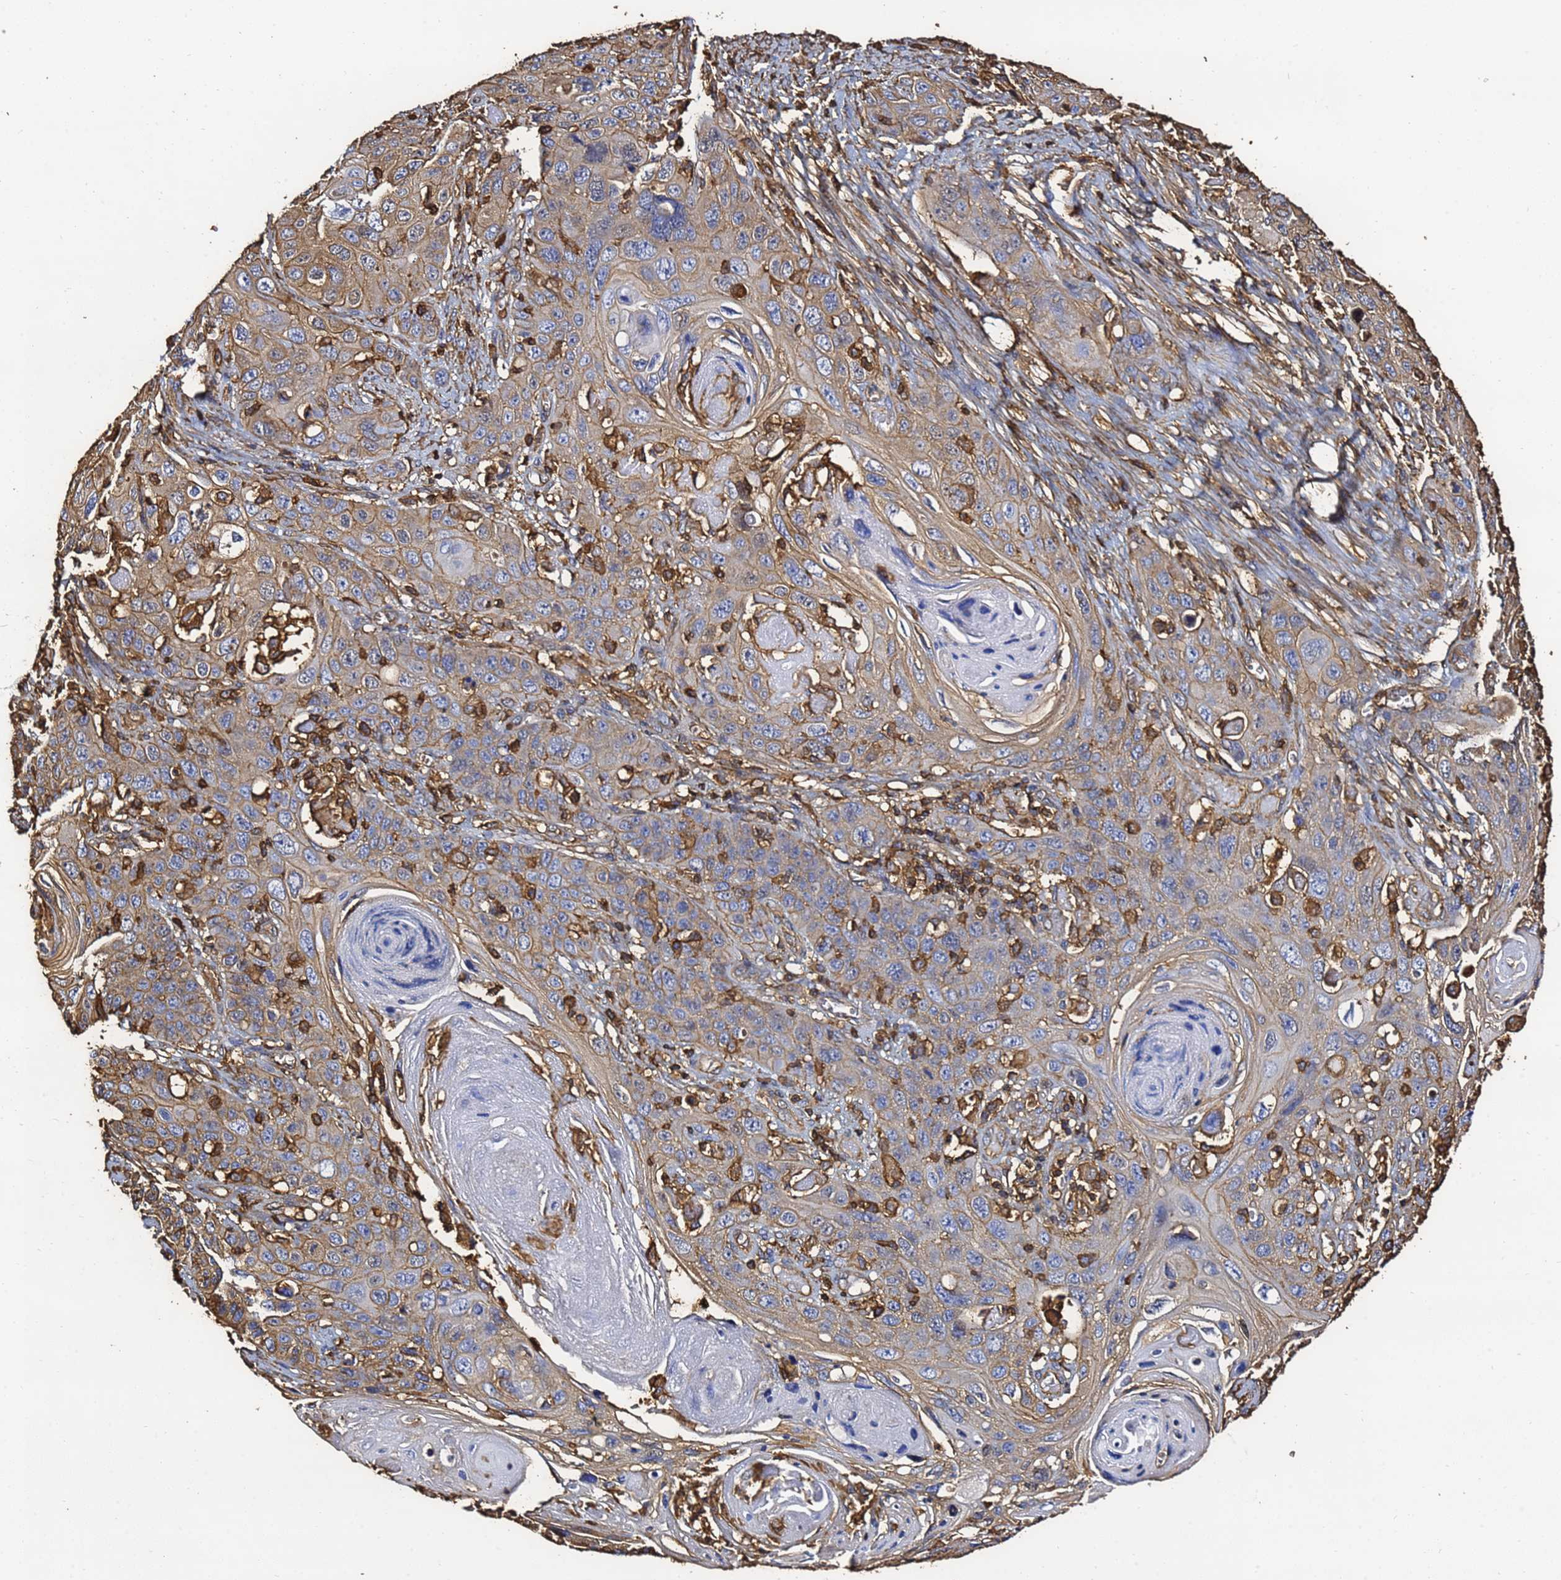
{"staining": {"intensity": "moderate", "quantity": "25%-75%", "location": "cytoplasmic/membranous"}, "tissue": "skin cancer", "cell_type": "Tumor cells", "image_type": "cancer", "snomed": [{"axis": "morphology", "description": "Squamous cell carcinoma, NOS"}, {"axis": "topography", "description": "Skin"}], "caption": "An immunohistochemistry (IHC) photomicrograph of tumor tissue is shown. Protein staining in brown highlights moderate cytoplasmic/membranous positivity in skin squamous cell carcinoma within tumor cells.", "gene": "ACTB", "patient": {"sex": "male", "age": 55}}